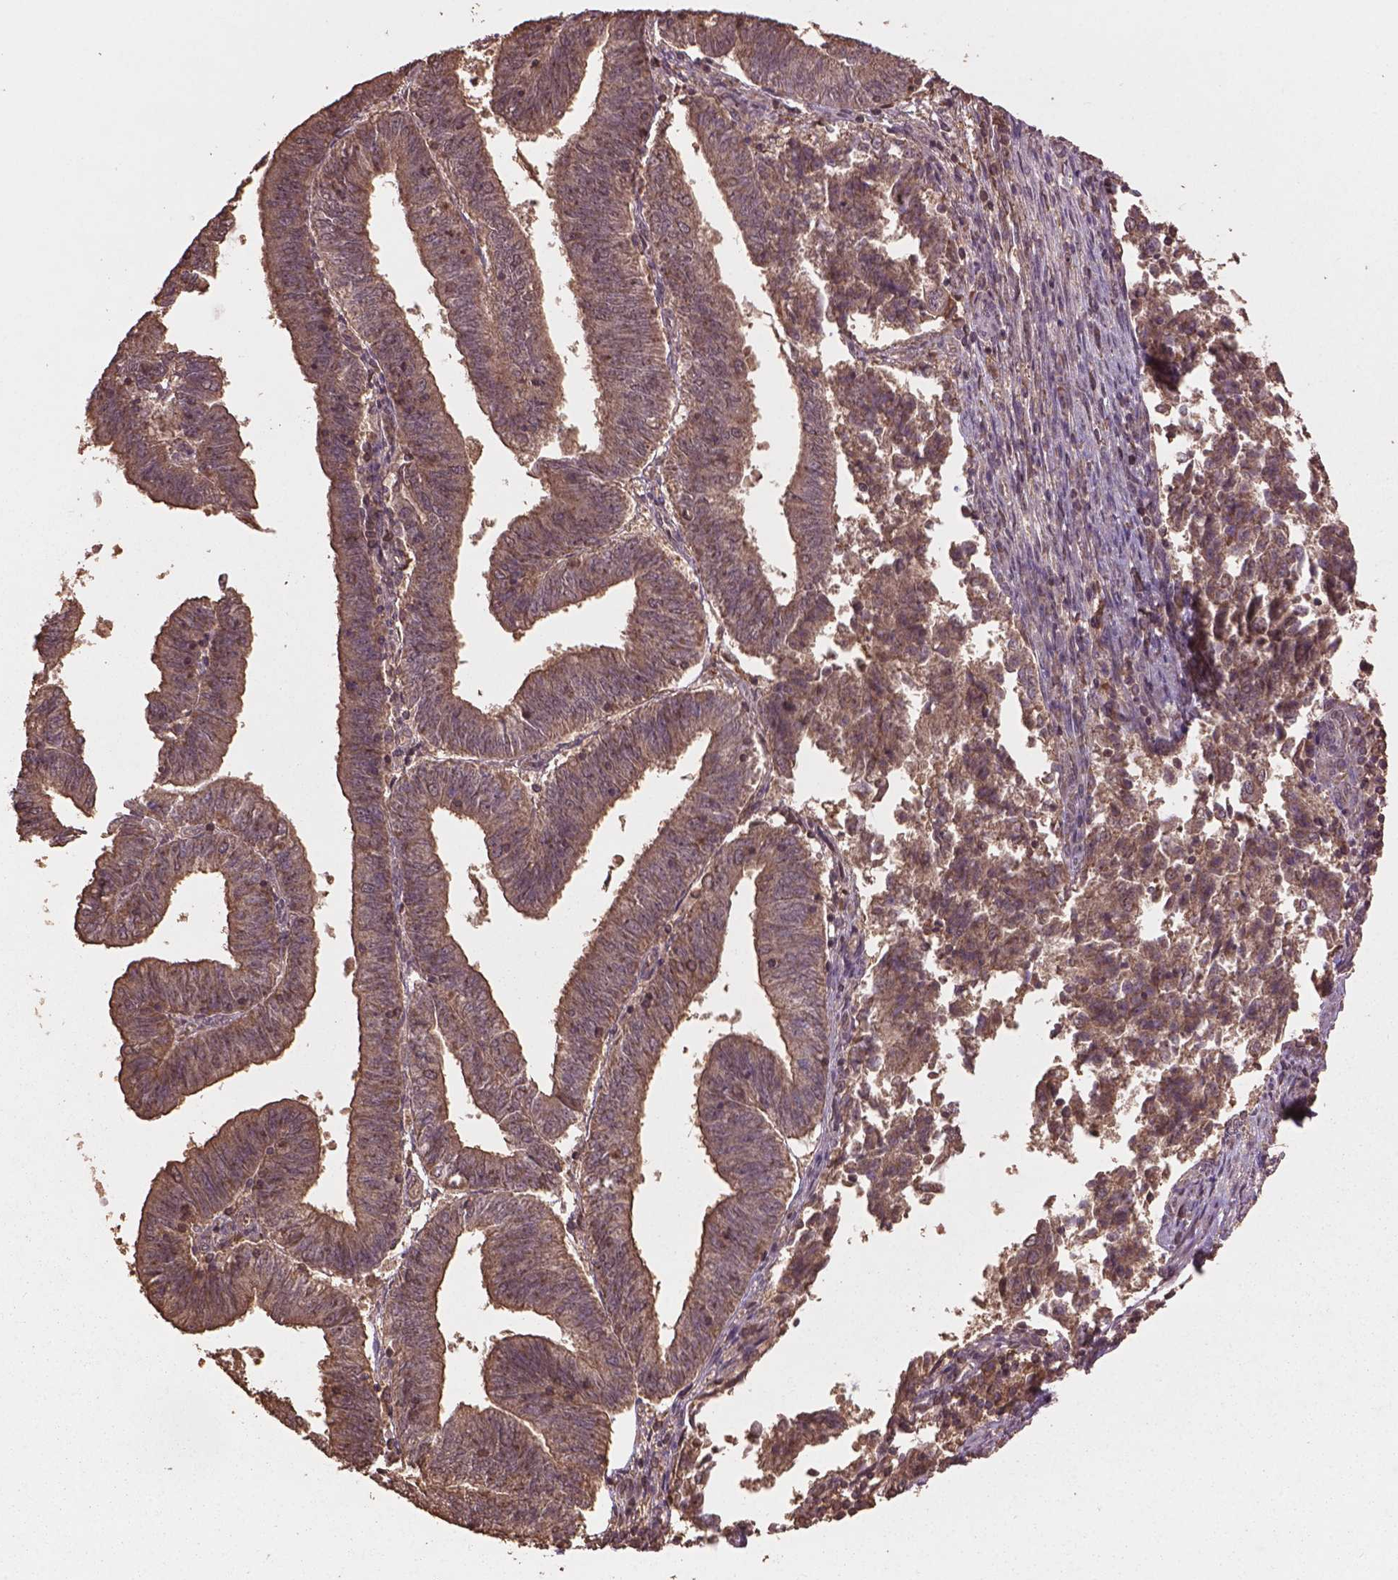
{"staining": {"intensity": "weak", "quantity": ">75%", "location": "cytoplasmic/membranous"}, "tissue": "endometrial cancer", "cell_type": "Tumor cells", "image_type": "cancer", "snomed": [{"axis": "morphology", "description": "Adenocarcinoma, NOS"}, {"axis": "topography", "description": "Endometrium"}], "caption": "Immunohistochemistry (DAB) staining of human adenocarcinoma (endometrial) demonstrates weak cytoplasmic/membranous protein expression in about >75% of tumor cells.", "gene": "BABAM1", "patient": {"sex": "female", "age": 82}}